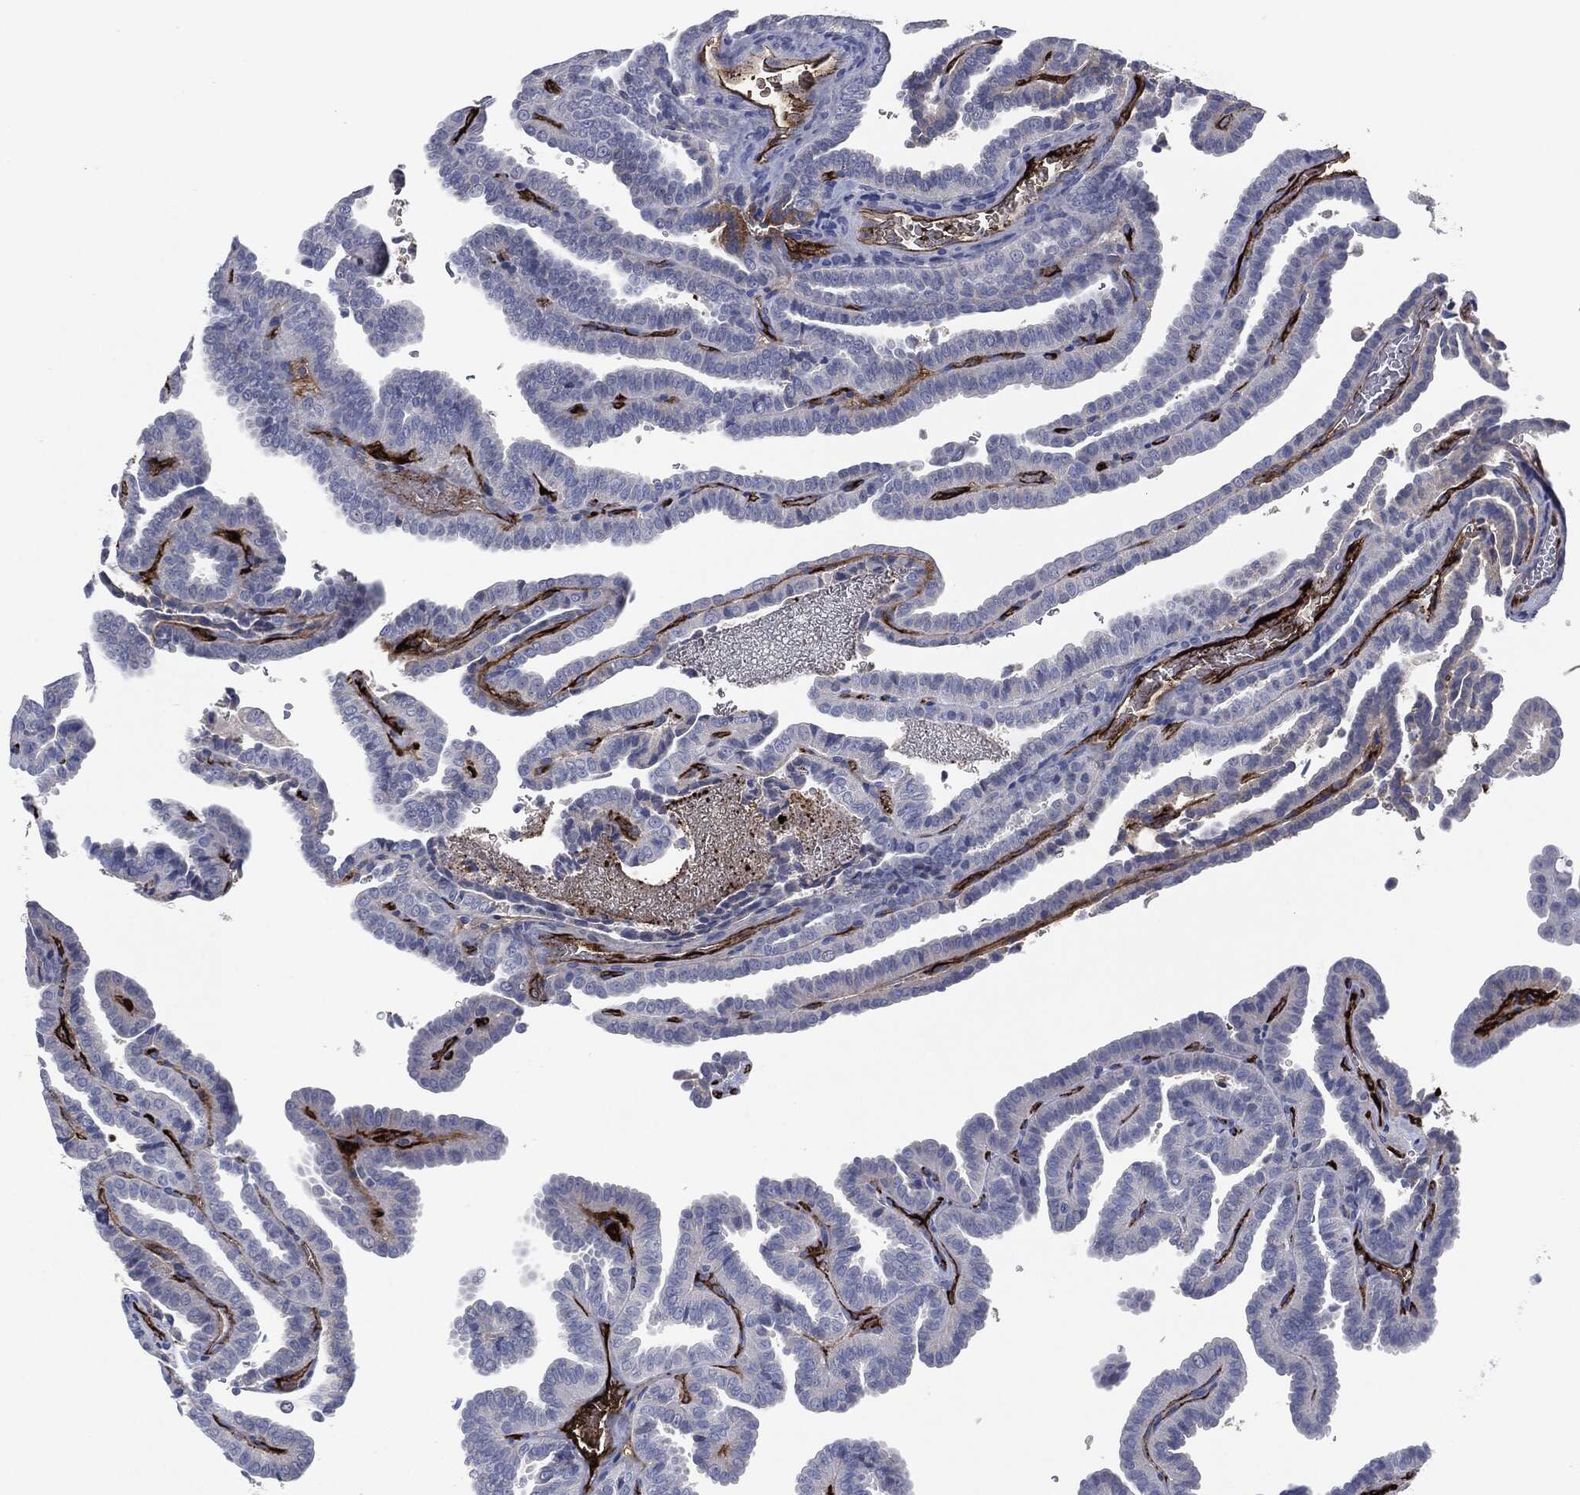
{"staining": {"intensity": "negative", "quantity": "none", "location": "none"}, "tissue": "thyroid cancer", "cell_type": "Tumor cells", "image_type": "cancer", "snomed": [{"axis": "morphology", "description": "Papillary adenocarcinoma, NOS"}, {"axis": "topography", "description": "Thyroid gland"}], "caption": "The histopathology image shows no staining of tumor cells in thyroid cancer (papillary adenocarcinoma).", "gene": "APOB", "patient": {"sex": "female", "age": 39}}